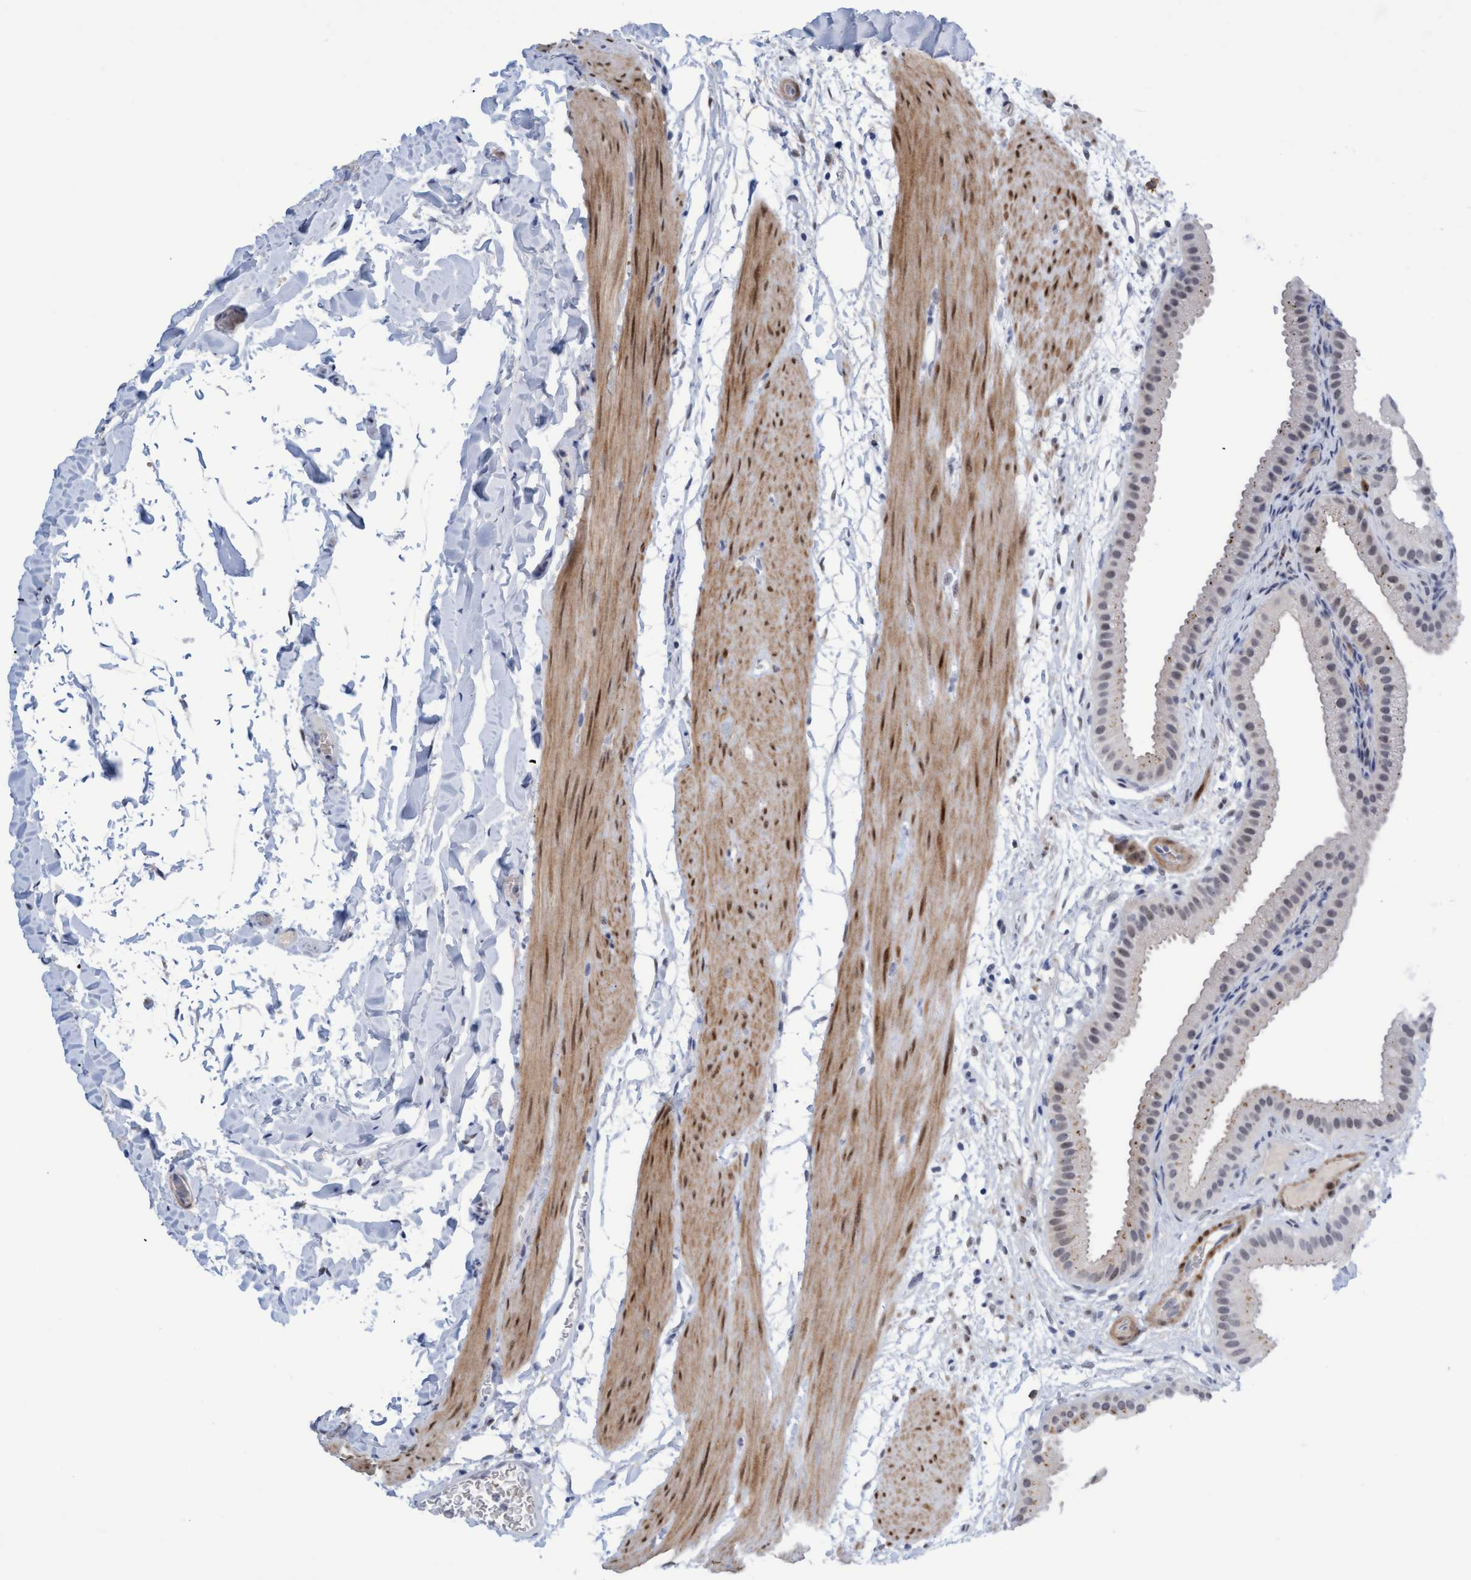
{"staining": {"intensity": "moderate", "quantity": "25%-75%", "location": "nuclear"}, "tissue": "gallbladder", "cell_type": "Glandular cells", "image_type": "normal", "snomed": [{"axis": "morphology", "description": "Normal tissue, NOS"}, {"axis": "topography", "description": "Gallbladder"}], "caption": "Benign gallbladder was stained to show a protein in brown. There is medium levels of moderate nuclear expression in about 25%-75% of glandular cells. (DAB IHC, brown staining for protein, blue staining for nuclei).", "gene": "PINX1", "patient": {"sex": "female", "age": 64}}